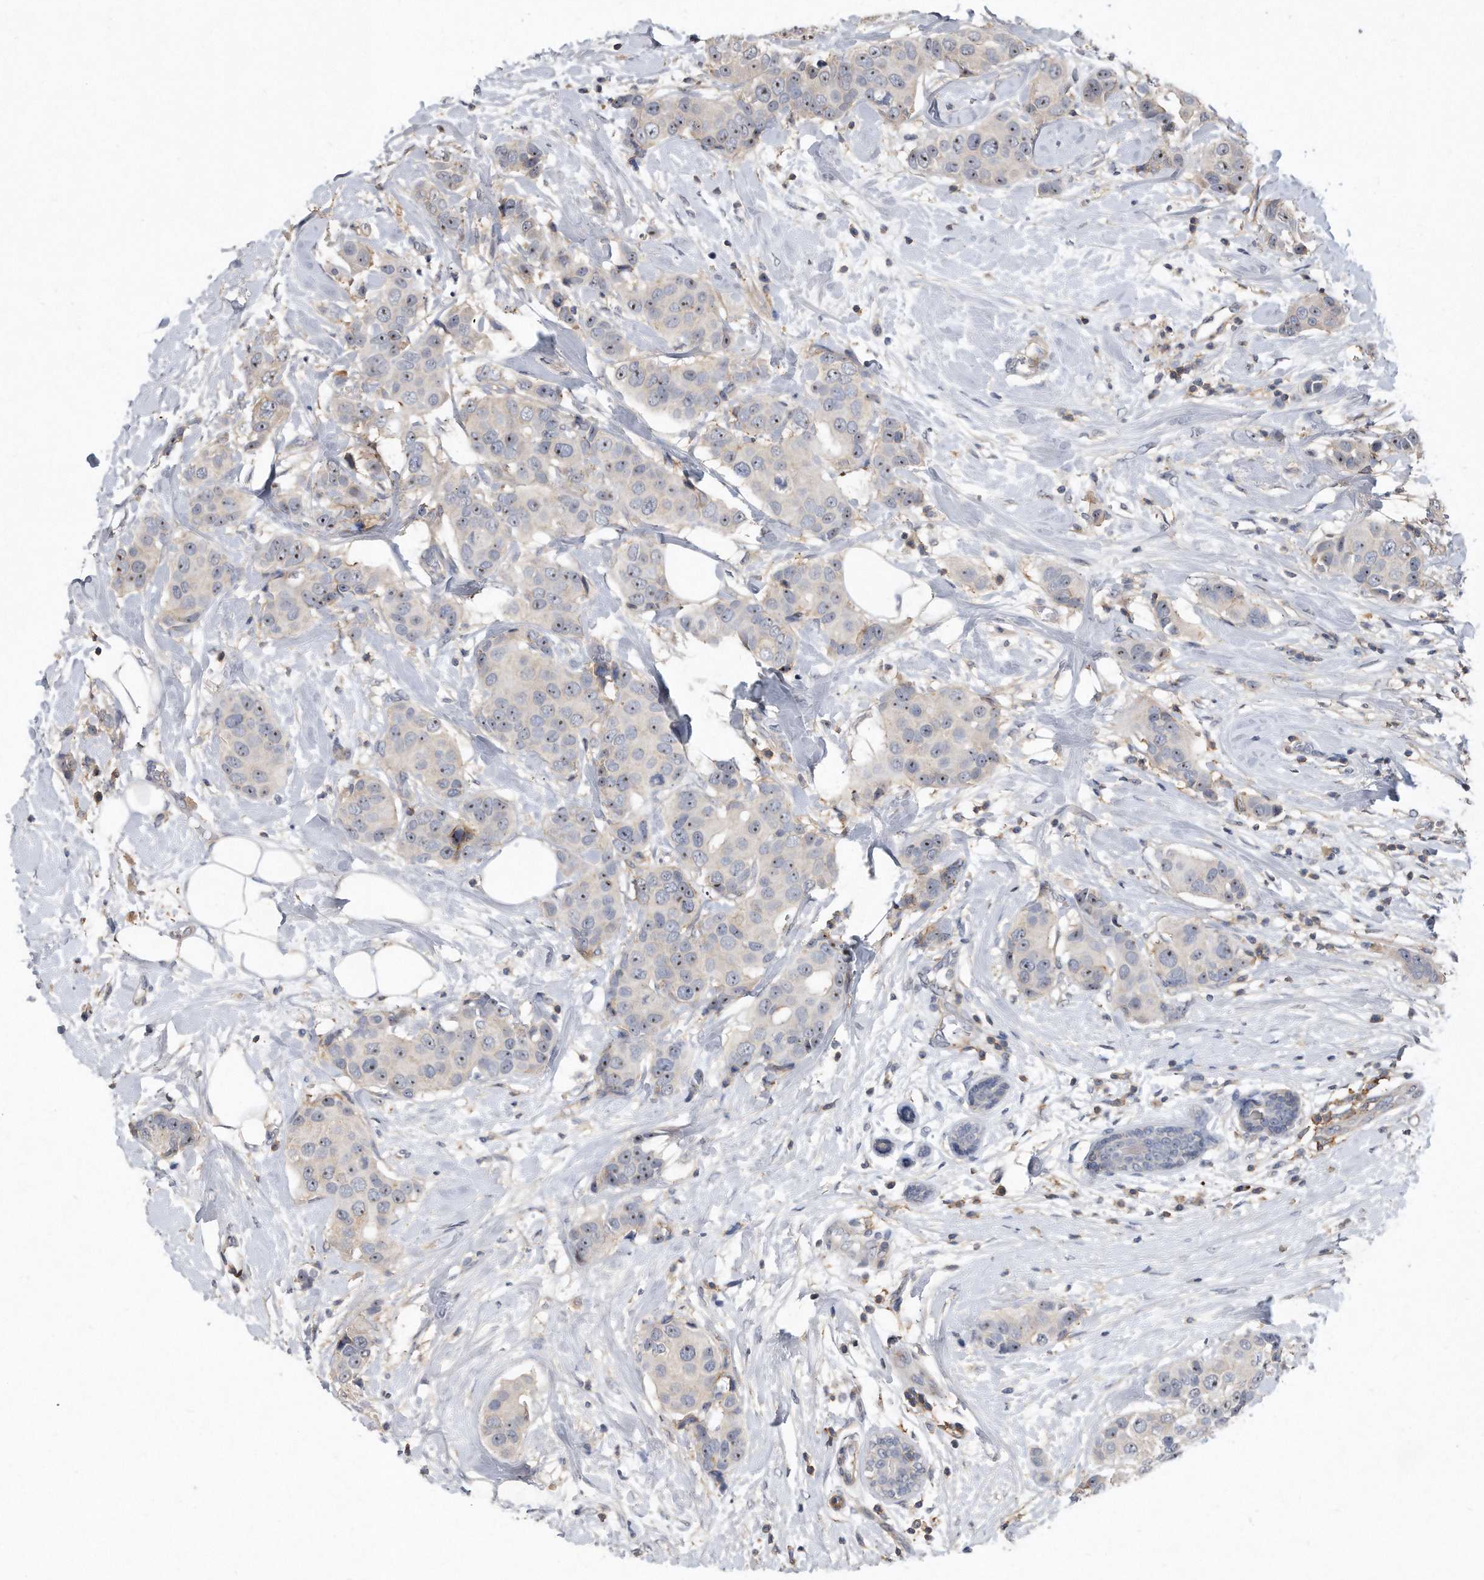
{"staining": {"intensity": "moderate", "quantity": ">75%", "location": "nuclear"}, "tissue": "breast cancer", "cell_type": "Tumor cells", "image_type": "cancer", "snomed": [{"axis": "morphology", "description": "Normal tissue, NOS"}, {"axis": "morphology", "description": "Duct carcinoma"}, {"axis": "topography", "description": "Breast"}], "caption": "High-magnification brightfield microscopy of breast cancer (invasive ductal carcinoma) stained with DAB (3,3'-diaminobenzidine) (brown) and counterstained with hematoxylin (blue). tumor cells exhibit moderate nuclear staining is appreciated in approximately>75% of cells. The staining was performed using DAB, with brown indicating positive protein expression. Nuclei are stained blue with hematoxylin.", "gene": "PGBD2", "patient": {"sex": "female", "age": 39}}